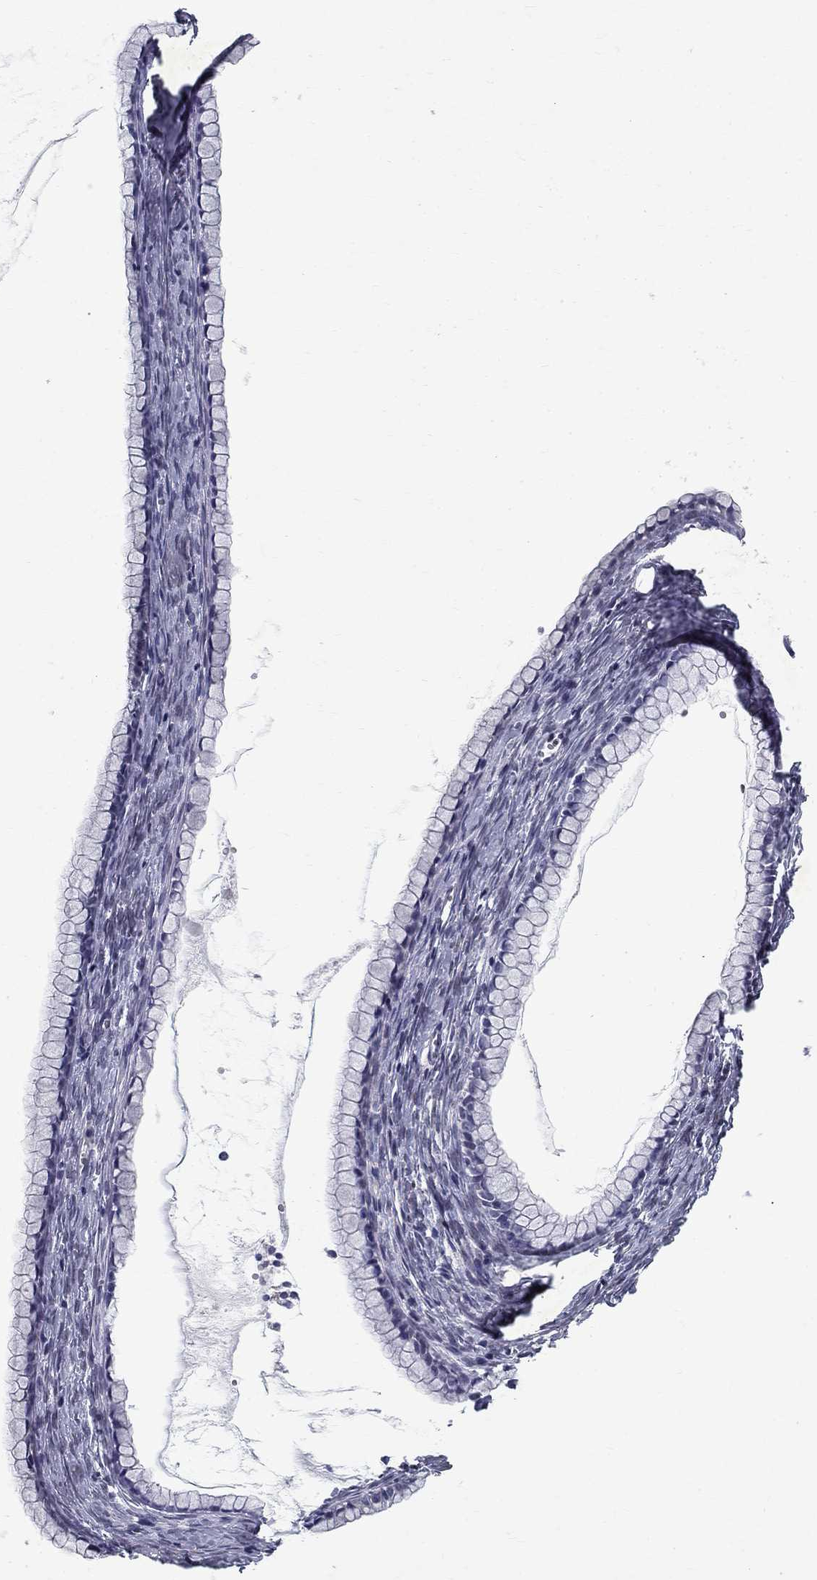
{"staining": {"intensity": "negative", "quantity": "none", "location": "none"}, "tissue": "ovarian cancer", "cell_type": "Tumor cells", "image_type": "cancer", "snomed": [{"axis": "morphology", "description": "Cystadenocarcinoma, mucinous, NOS"}, {"axis": "topography", "description": "Ovary"}], "caption": "High power microscopy histopathology image of an immunohistochemistry image of ovarian cancer (mucinous cystadenocarcinoma), revealing no significant expression in tumor cells. The staining is performed using DAB brown chromogen with nuclei counter-stained in using hematoxylin.", "gene": "RBFOX1", "patient": {"sex": "female", "age": 41}}